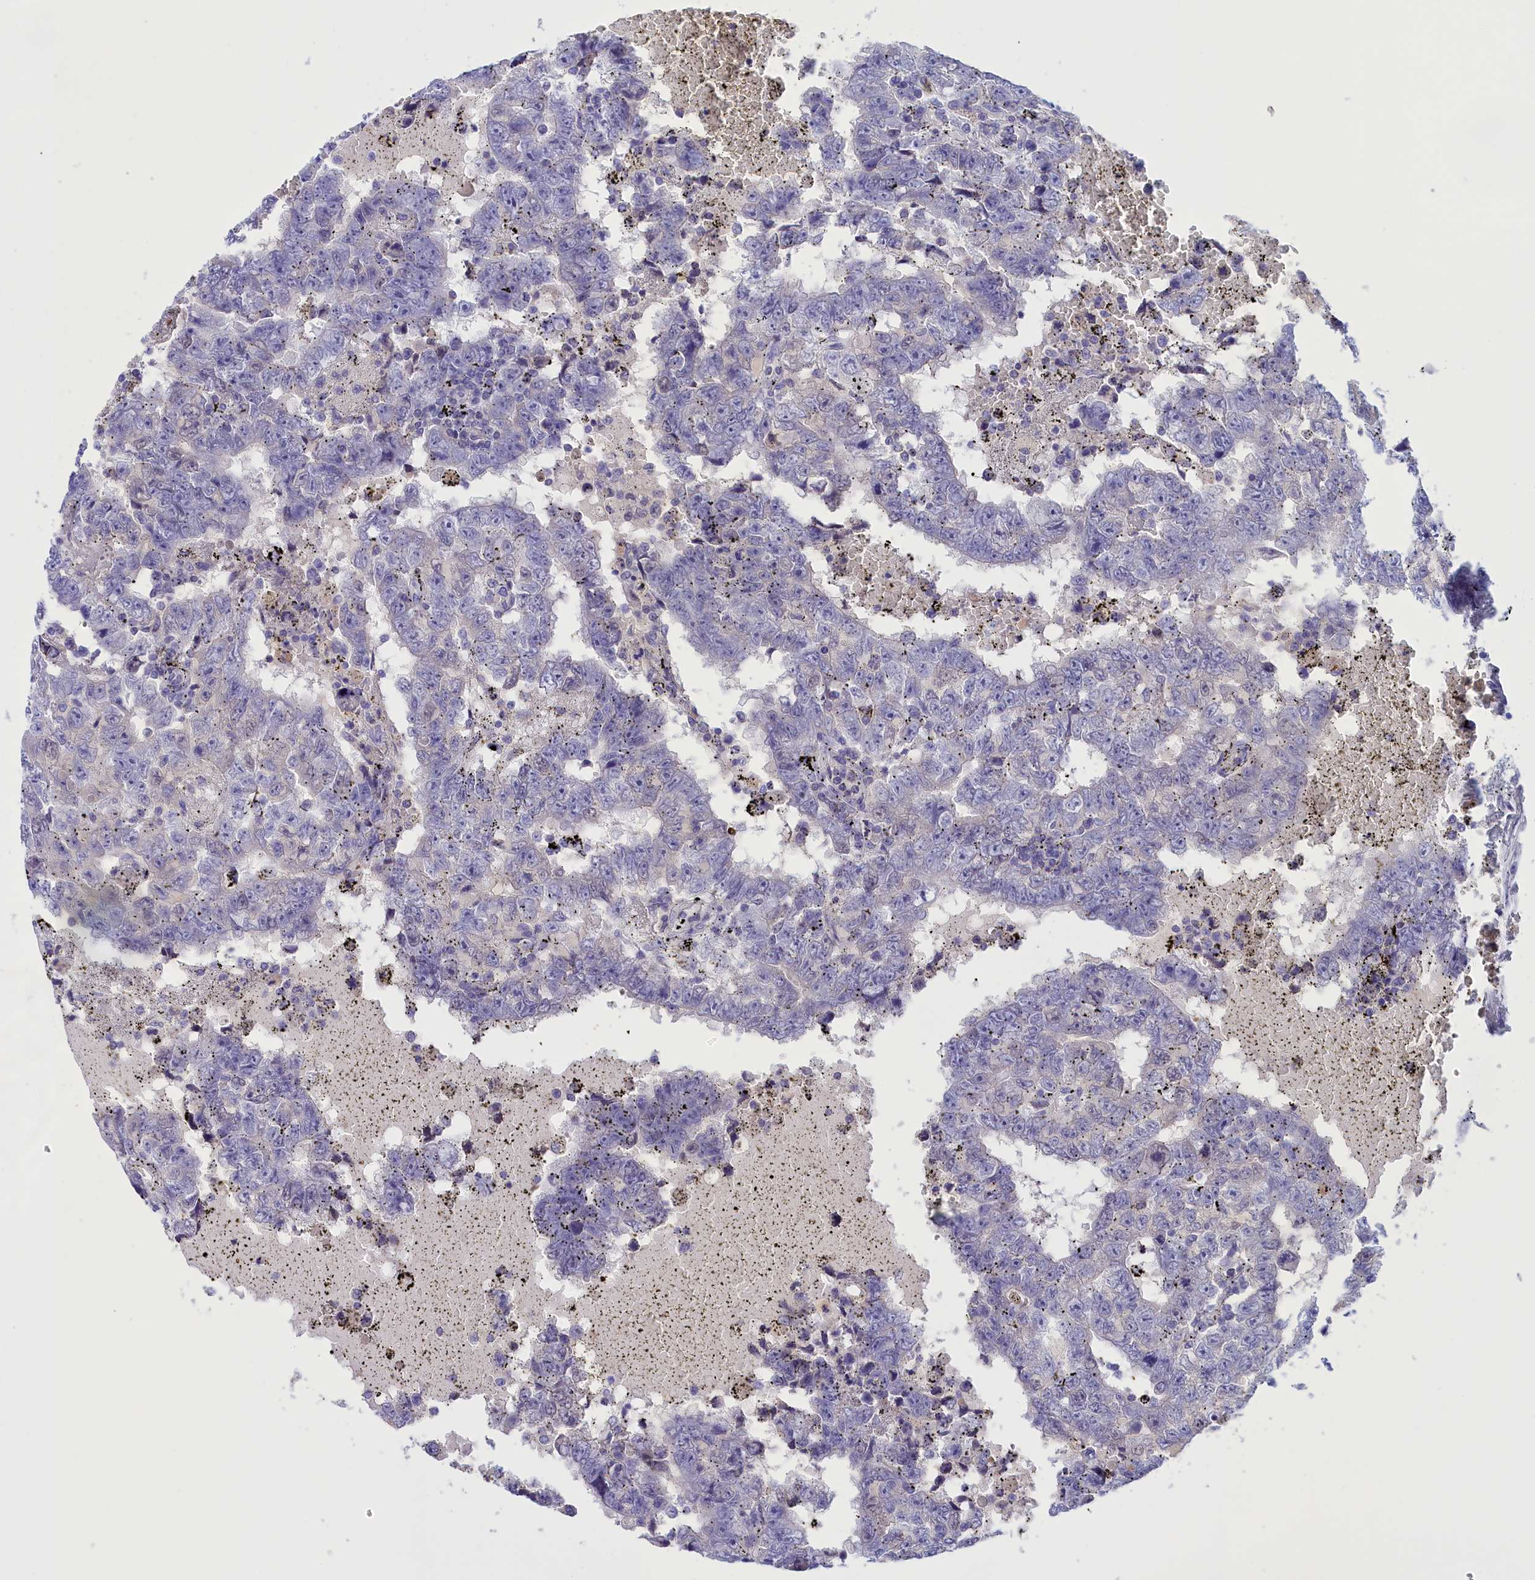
{"staining": {"intensity": "negative", "quantity": "none", "location": "none"}, "tissue": "testis cancer", "cell_type": "Tumor cells", "image_type": "cancer", "snomed": [{"axis": "morphology", "description": "Carcinoma, Embryonal, NOS"}, {"axis": "topography", "description": "Testis"}], "caption": "Testis cancer was stained to show a protein in brown. There is no significant staining in tumor cells.", "gene": "PROK2", "patient": {"sex": "male", "age": 25}}